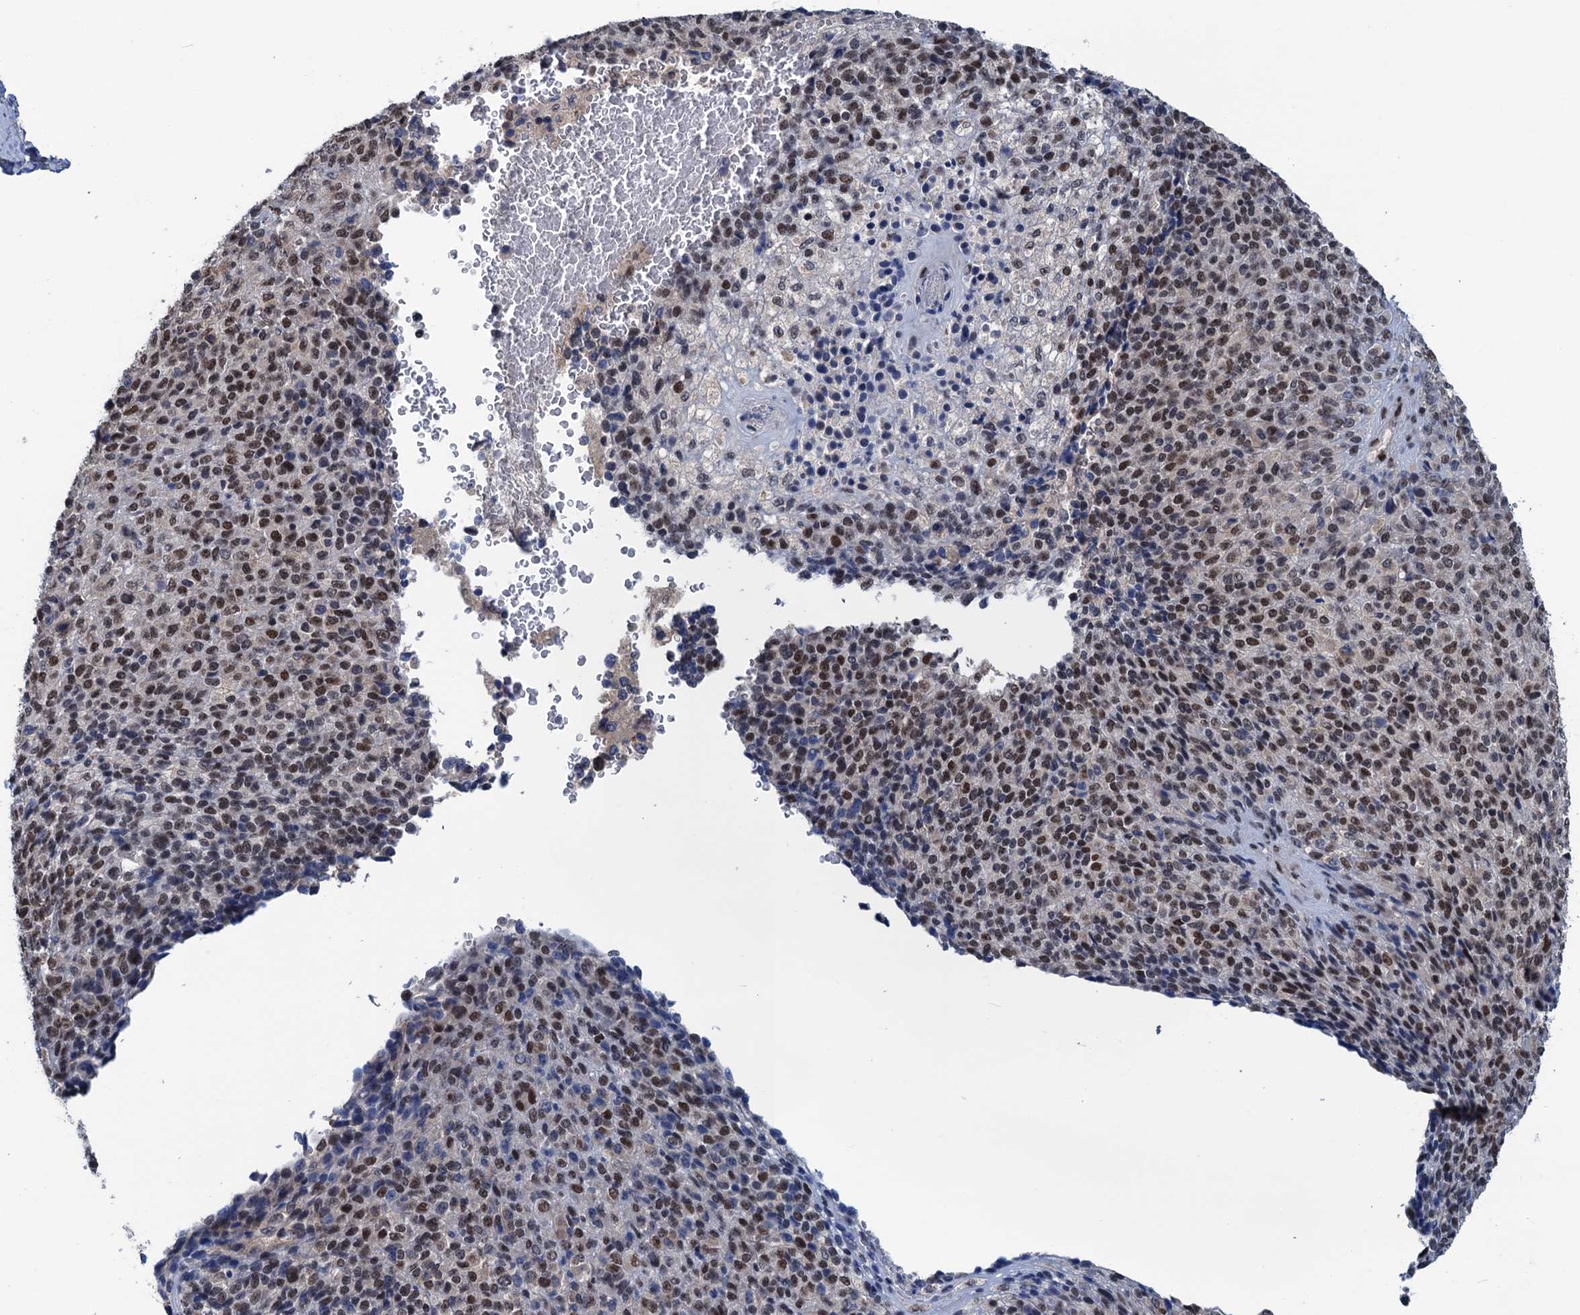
{"staining": {"intensity": "moderate", "quantity": ">75%", "location": "nuclear"}, "tissue": "melanoma", "cell_type": "Tumor cells", "image_type": "cancer", "snomed": [{"axis": "morphology", "description": "Malignant melanoma, Metastatic site"}, {"axis": "topography", "description": "Brain"}], "caption": "Malignant melanoma (metastatic site) stained with DAB (3,3'-diaminobenzidine) immunohistochemistry shows medium levels of moderate nuclear expression in approximately >75% of tumor cells.", "gene": "SAE1", "patient": {"sex": "female", "age": 56}}